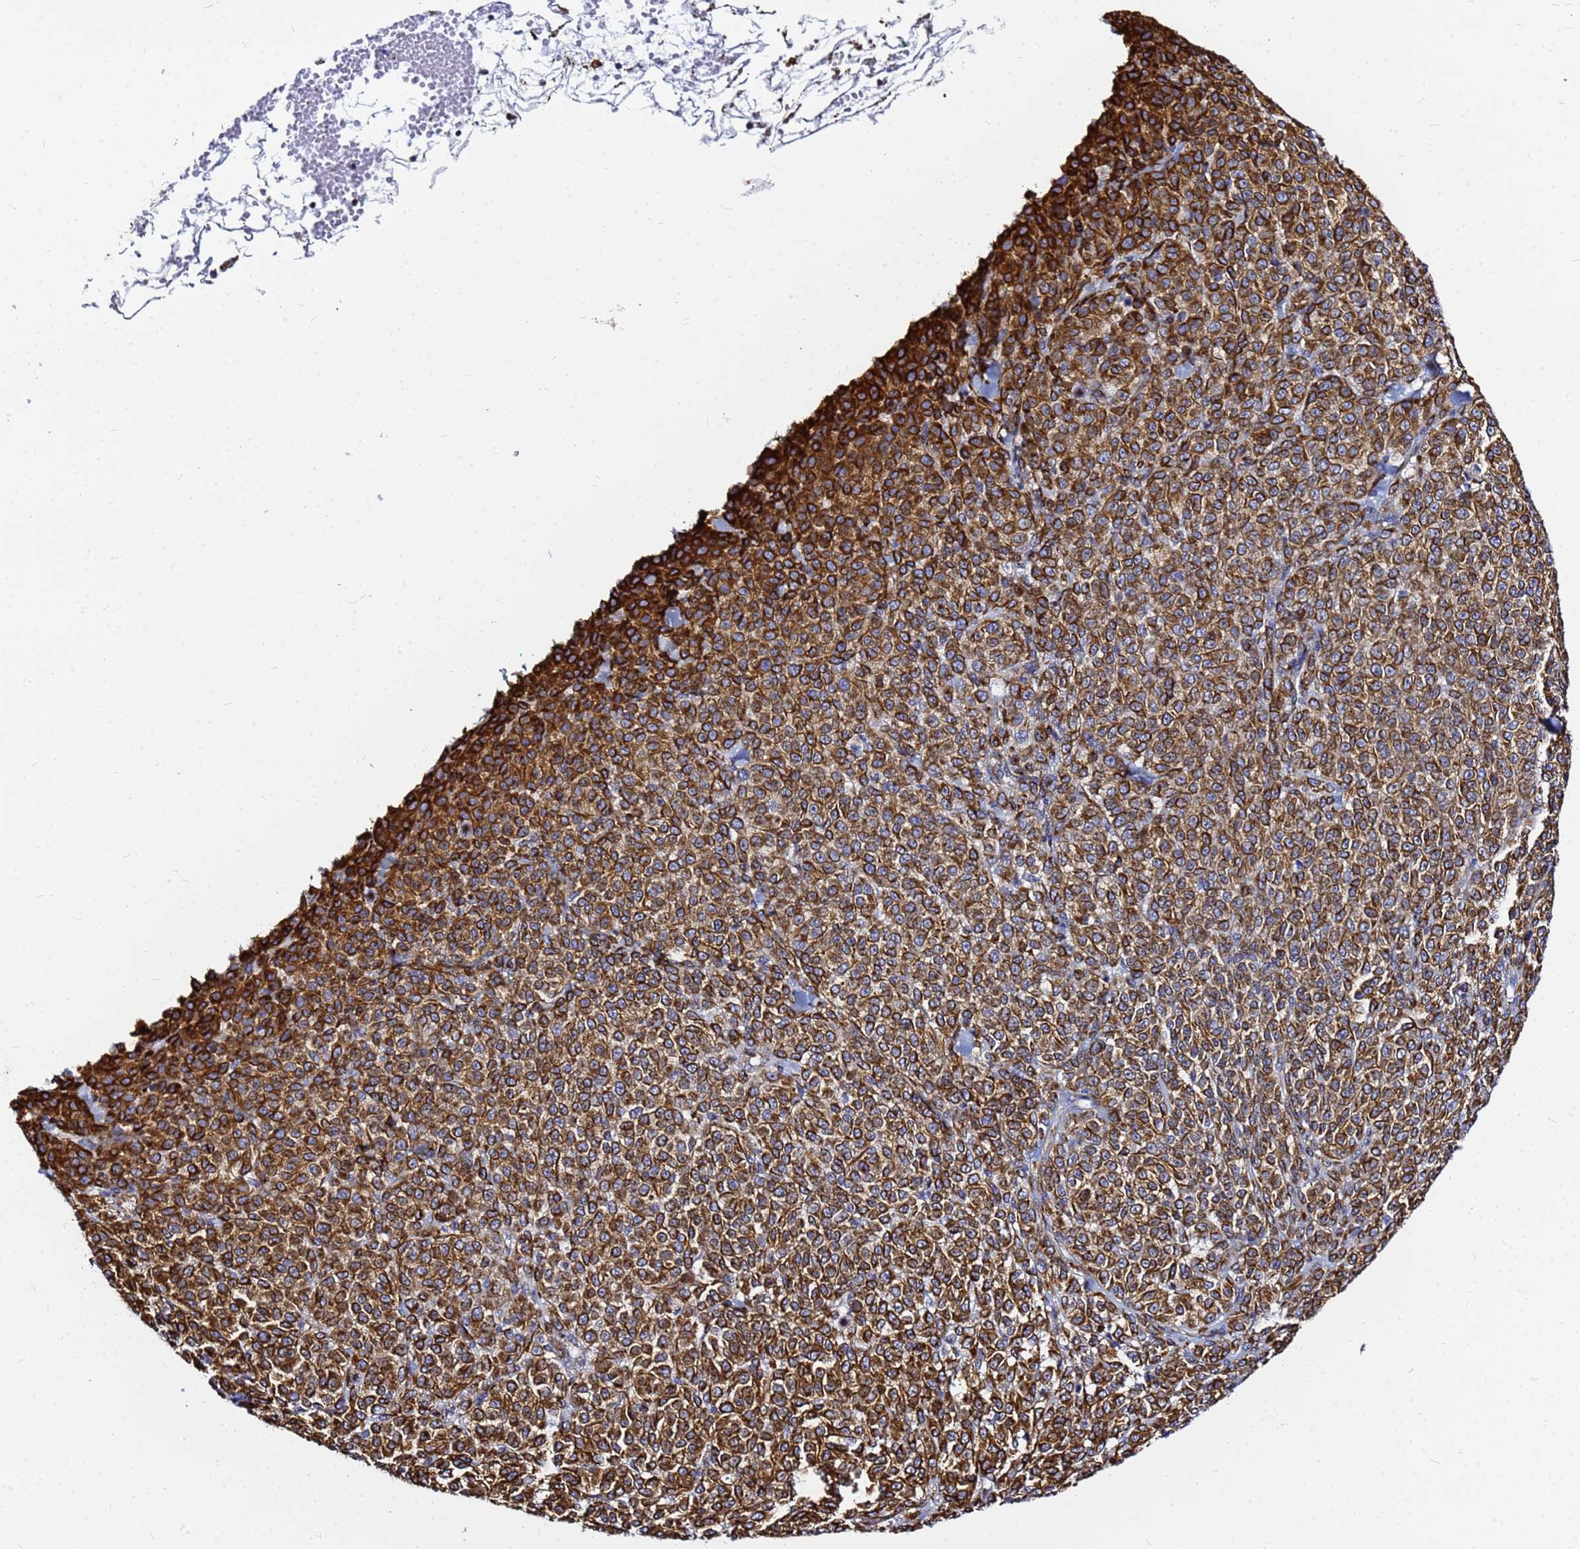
{"staining": {"intensity": "strong", "quantity": ">75%", "location": "cytoplasmic/membranous"}, "tissue": "melanoma", "cell_type": "Tumor cells", "image_type": "cancer", "snomed": [{"axis": "morphology", "description": "Normal tissue, NOS"}, {"axis": "morphology", "description": "Malignant melanoma, NOS"}, {"axis": "topography", "description": "Skin"}], "caption": "Tumor cells show strong cytoplasmic/membranous staining in approximately >75% of cells in melanoma. (DAB (3,3'-diaminobenzidine) IHC, brown staining for protein, blue staining for nuclei).", "gene": "TUBA8", "patient": {"sex": "female", "age": 34}}